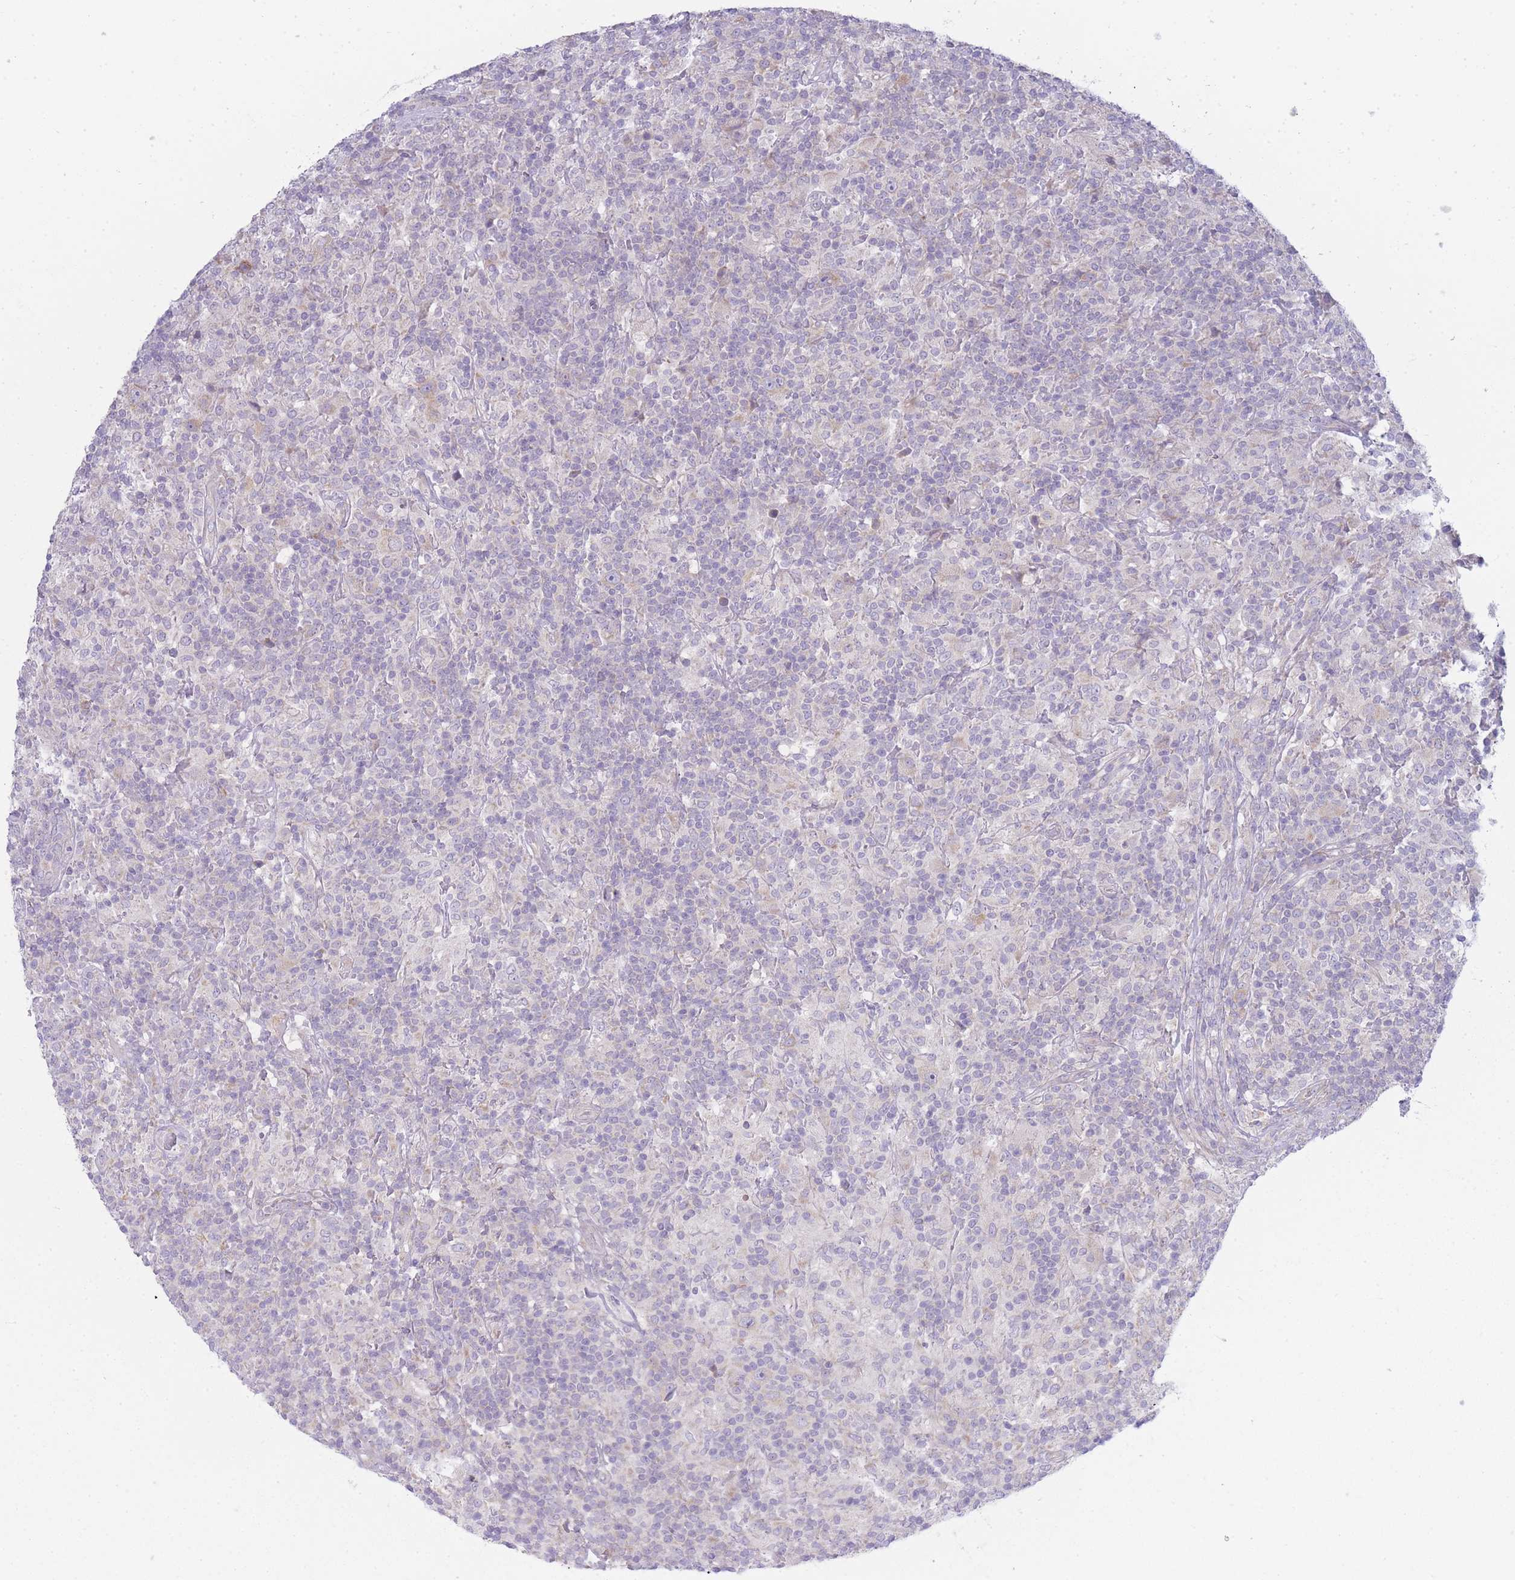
{"staining": {"intensity": "negative", "quantity": "none", "location": "none"}, "tissue": "lymphoma", "cell_type": "Tumor cells", "image_type": "cancer", "snomed": [{"axis": "morphology", "description": "Hodgkin's disease, NOS"}, {"axis": "topography", "description": "Lymph node"}], "caption": "This photomicrograph is of Hodgkin's disease stained with immunohistochemistry (IHC) to label a protein in brown with the nuclei are counter-stained blue. There is no positivity in tumor cells. Brightfield microscopy of immunohistochemistry stained with DAB (3,3'-diaminobenzidine) (brown) and hematoxylin (blue), captured at high magnification.", "gene": "OR5L2", "patient": {"sex": "male", "age": 70}}